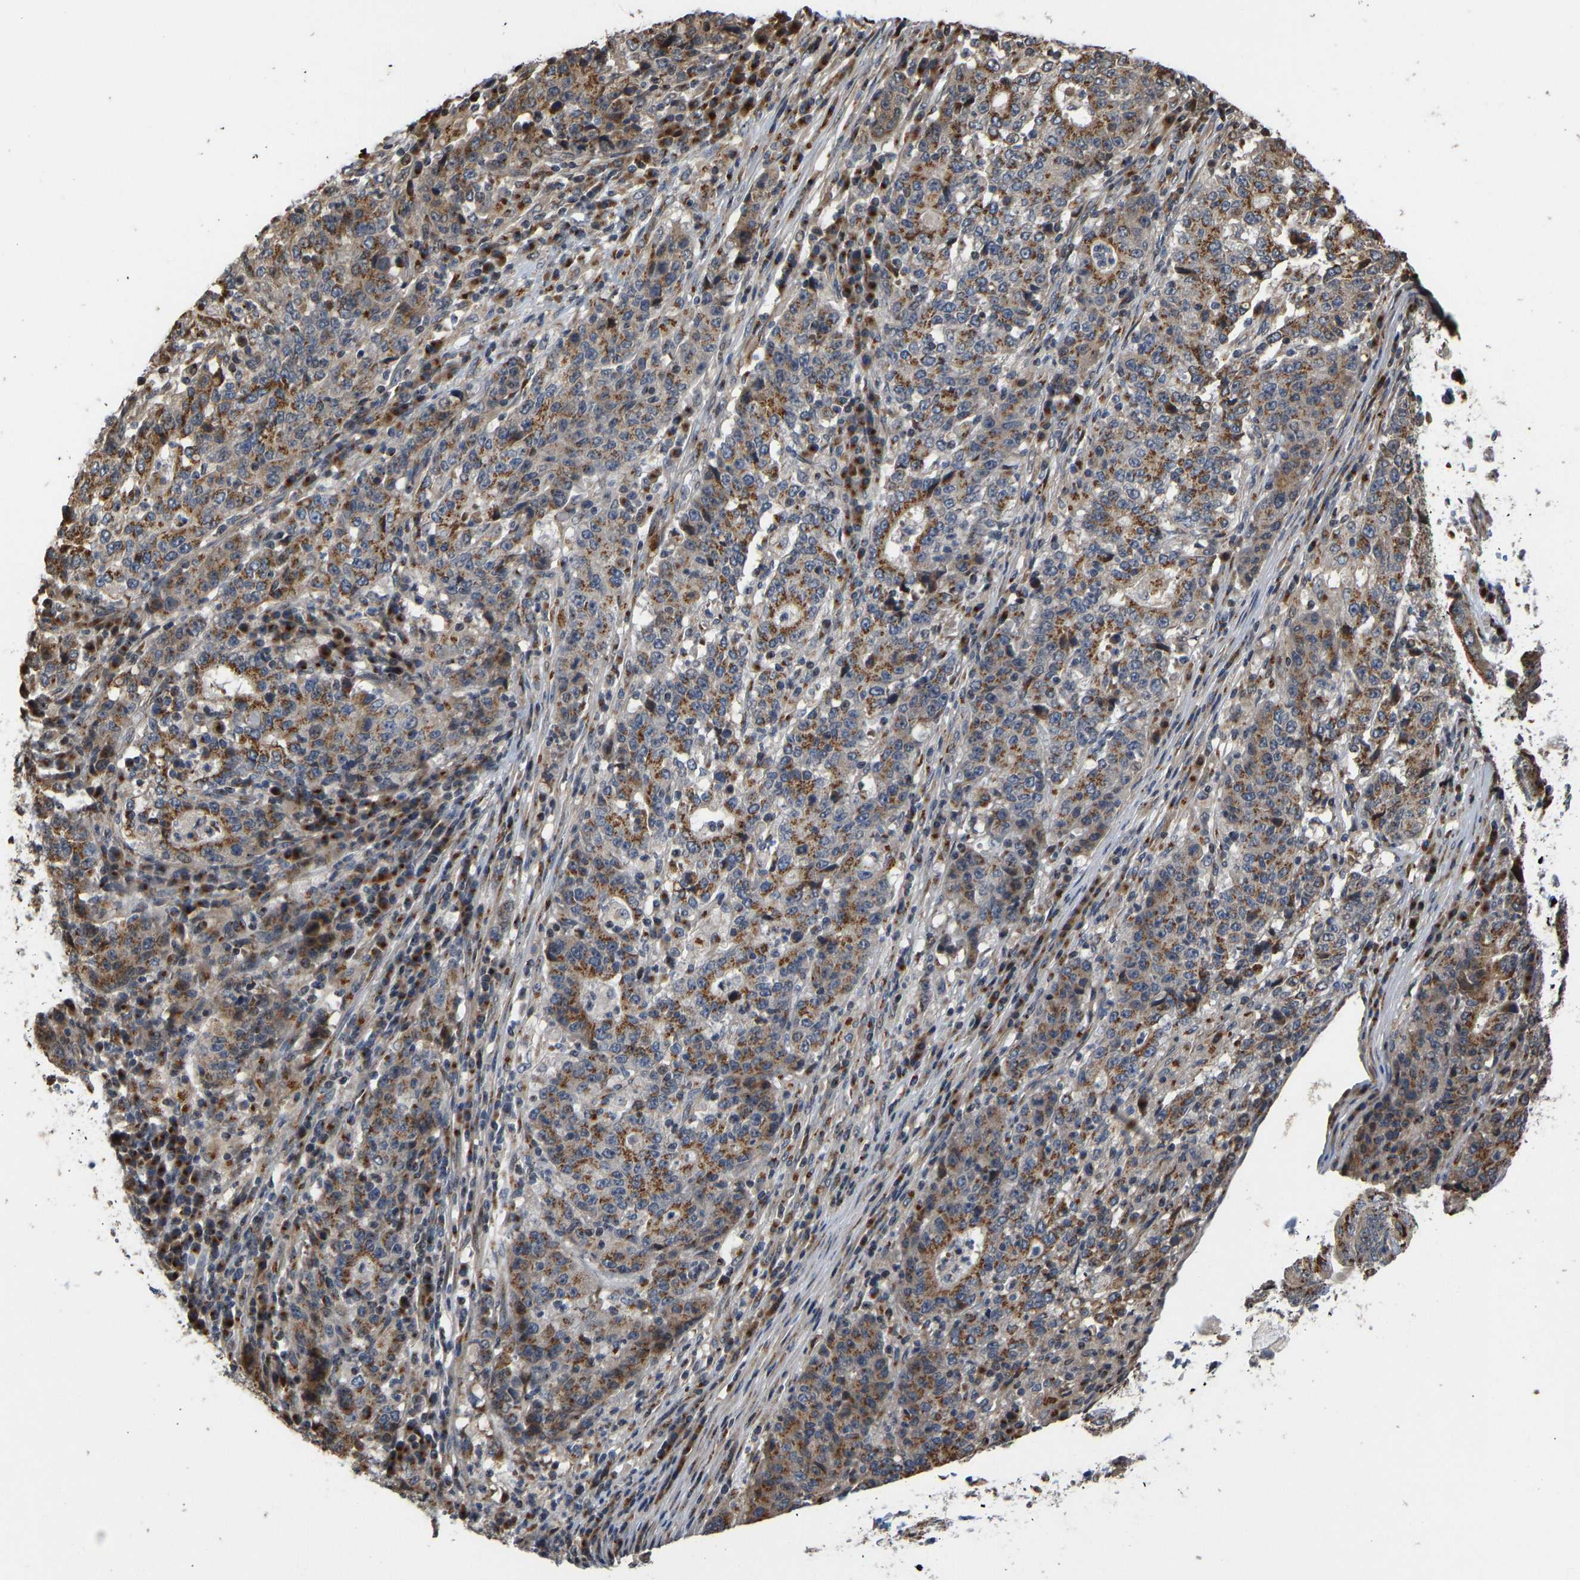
{"staining": {"intensity": "moderate", "quantity": ">75%", "location": "cytoplasmic/membranous"}, "tissue": "stomach cancer", "cell_type": "Tumor cells", "image_type": "cancer", "snomed": [{"axis": "morphology", "description": "Adenocarcinoma, NOS"}, {"axis": "topography", "description": "Stomach"}], "caption": "Immunohistochemistry (IHC) of human stomach cancer (adenocarcinoma) shows medium levels of moderate cytoplasmic/membranous expression in about >75% of tumor cells. The protein is shown in brown color, while the nuclei are stained blue.", "gene": "YIPF4", "patient": {"sex": "female", "age": 65}}